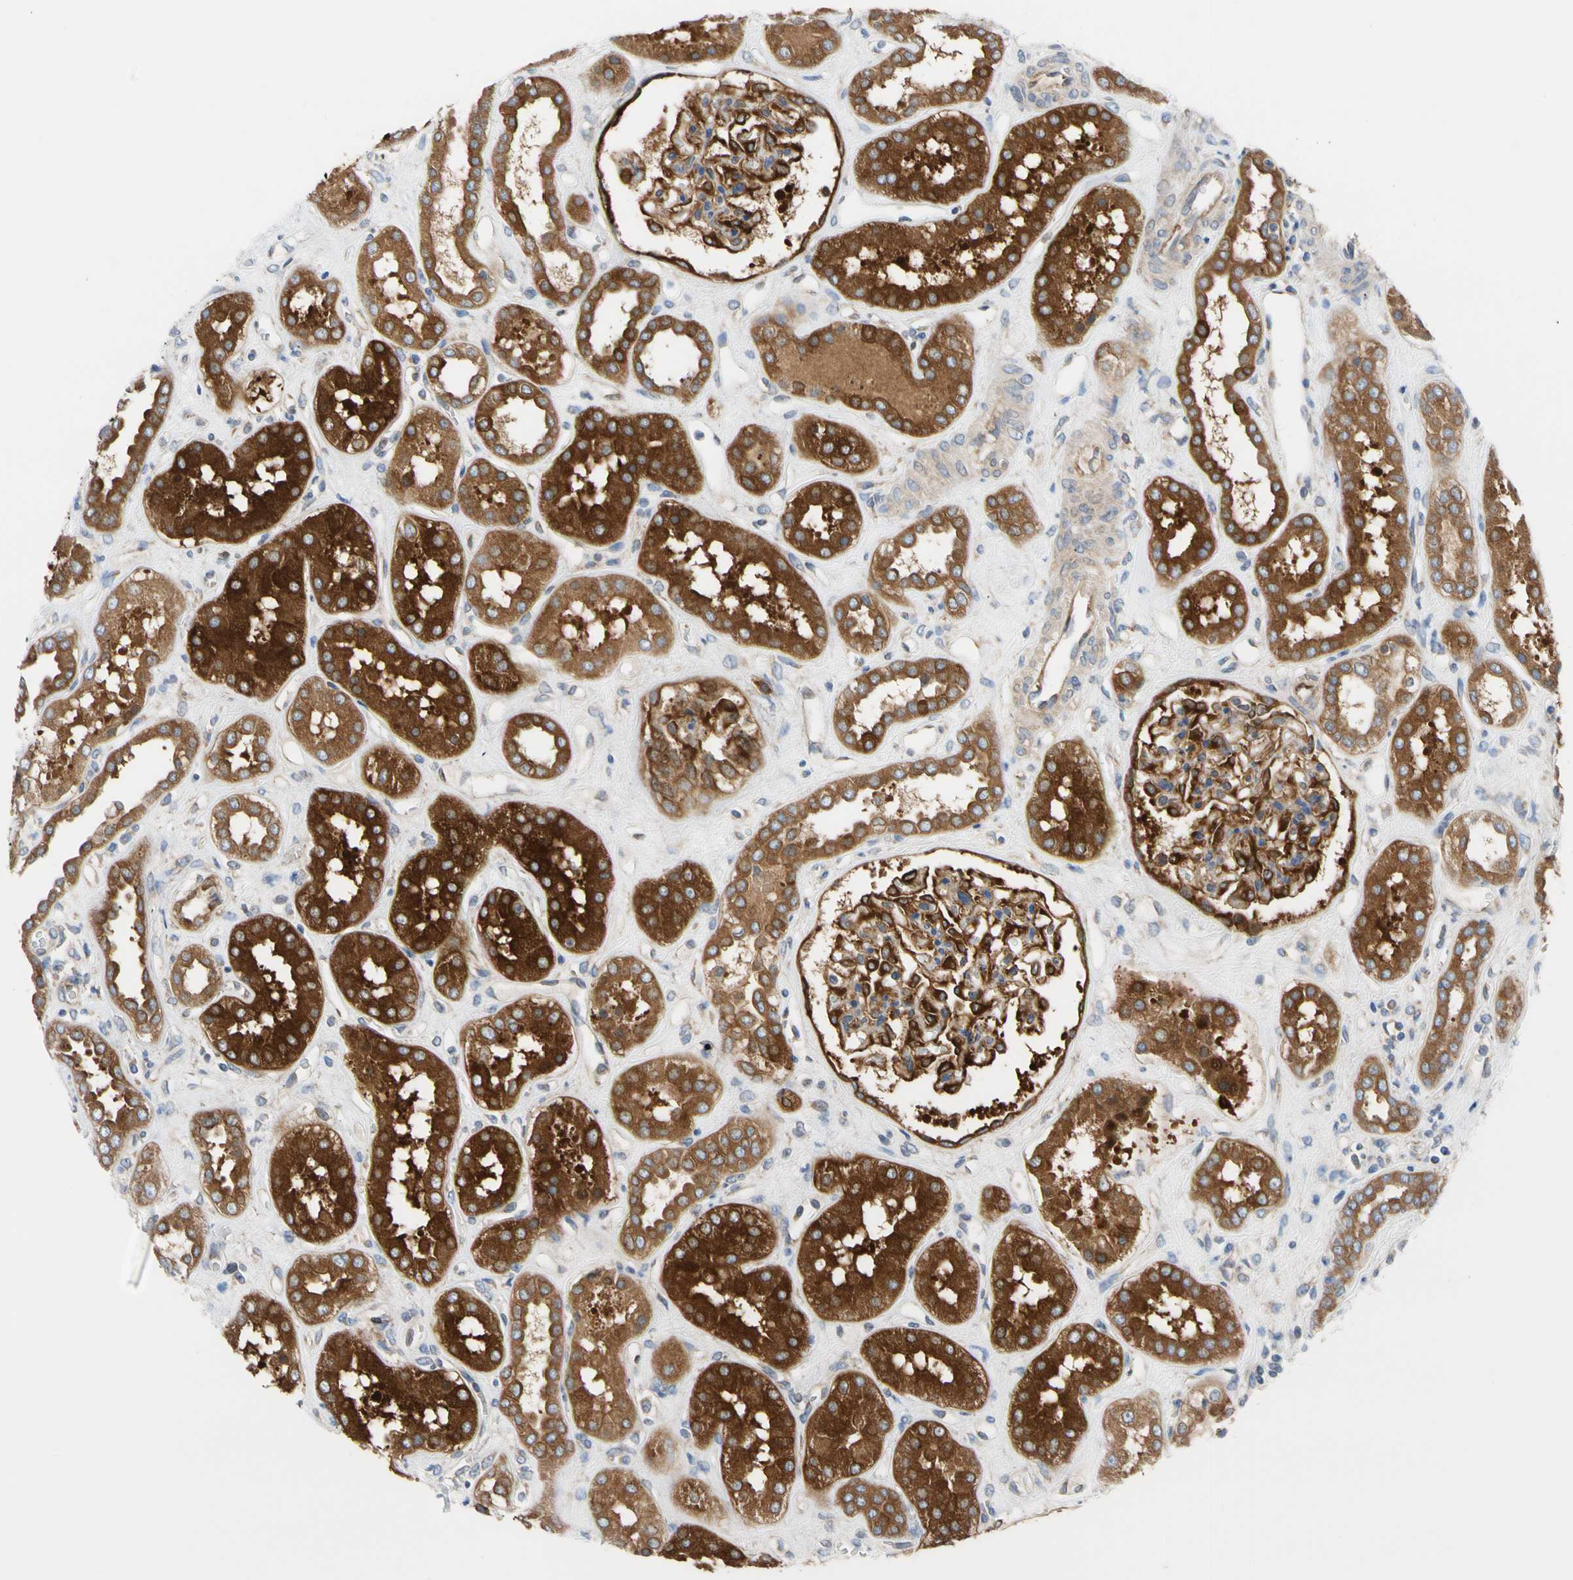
{"staining": {"intensity": "strong", "quantity": ">75%", "location": "cytoplasmic/membranous"}, "tissue": "kidney", "cell_type": "Cells in glomeruli", "image_type": "normal", "snomed": [{"axis": "morphology", "description": "Normal tissue, NOS"}, {"axis": "topography", "description": "Kidney"}], "caption": "Immunohistochemical staining of benign kidney shows strong cytoplasmic/membranous protein positivity in about >75% of cells in glomeruli.", "gene": "GPHN", "patient": {"sex": "male", "age": 59}}